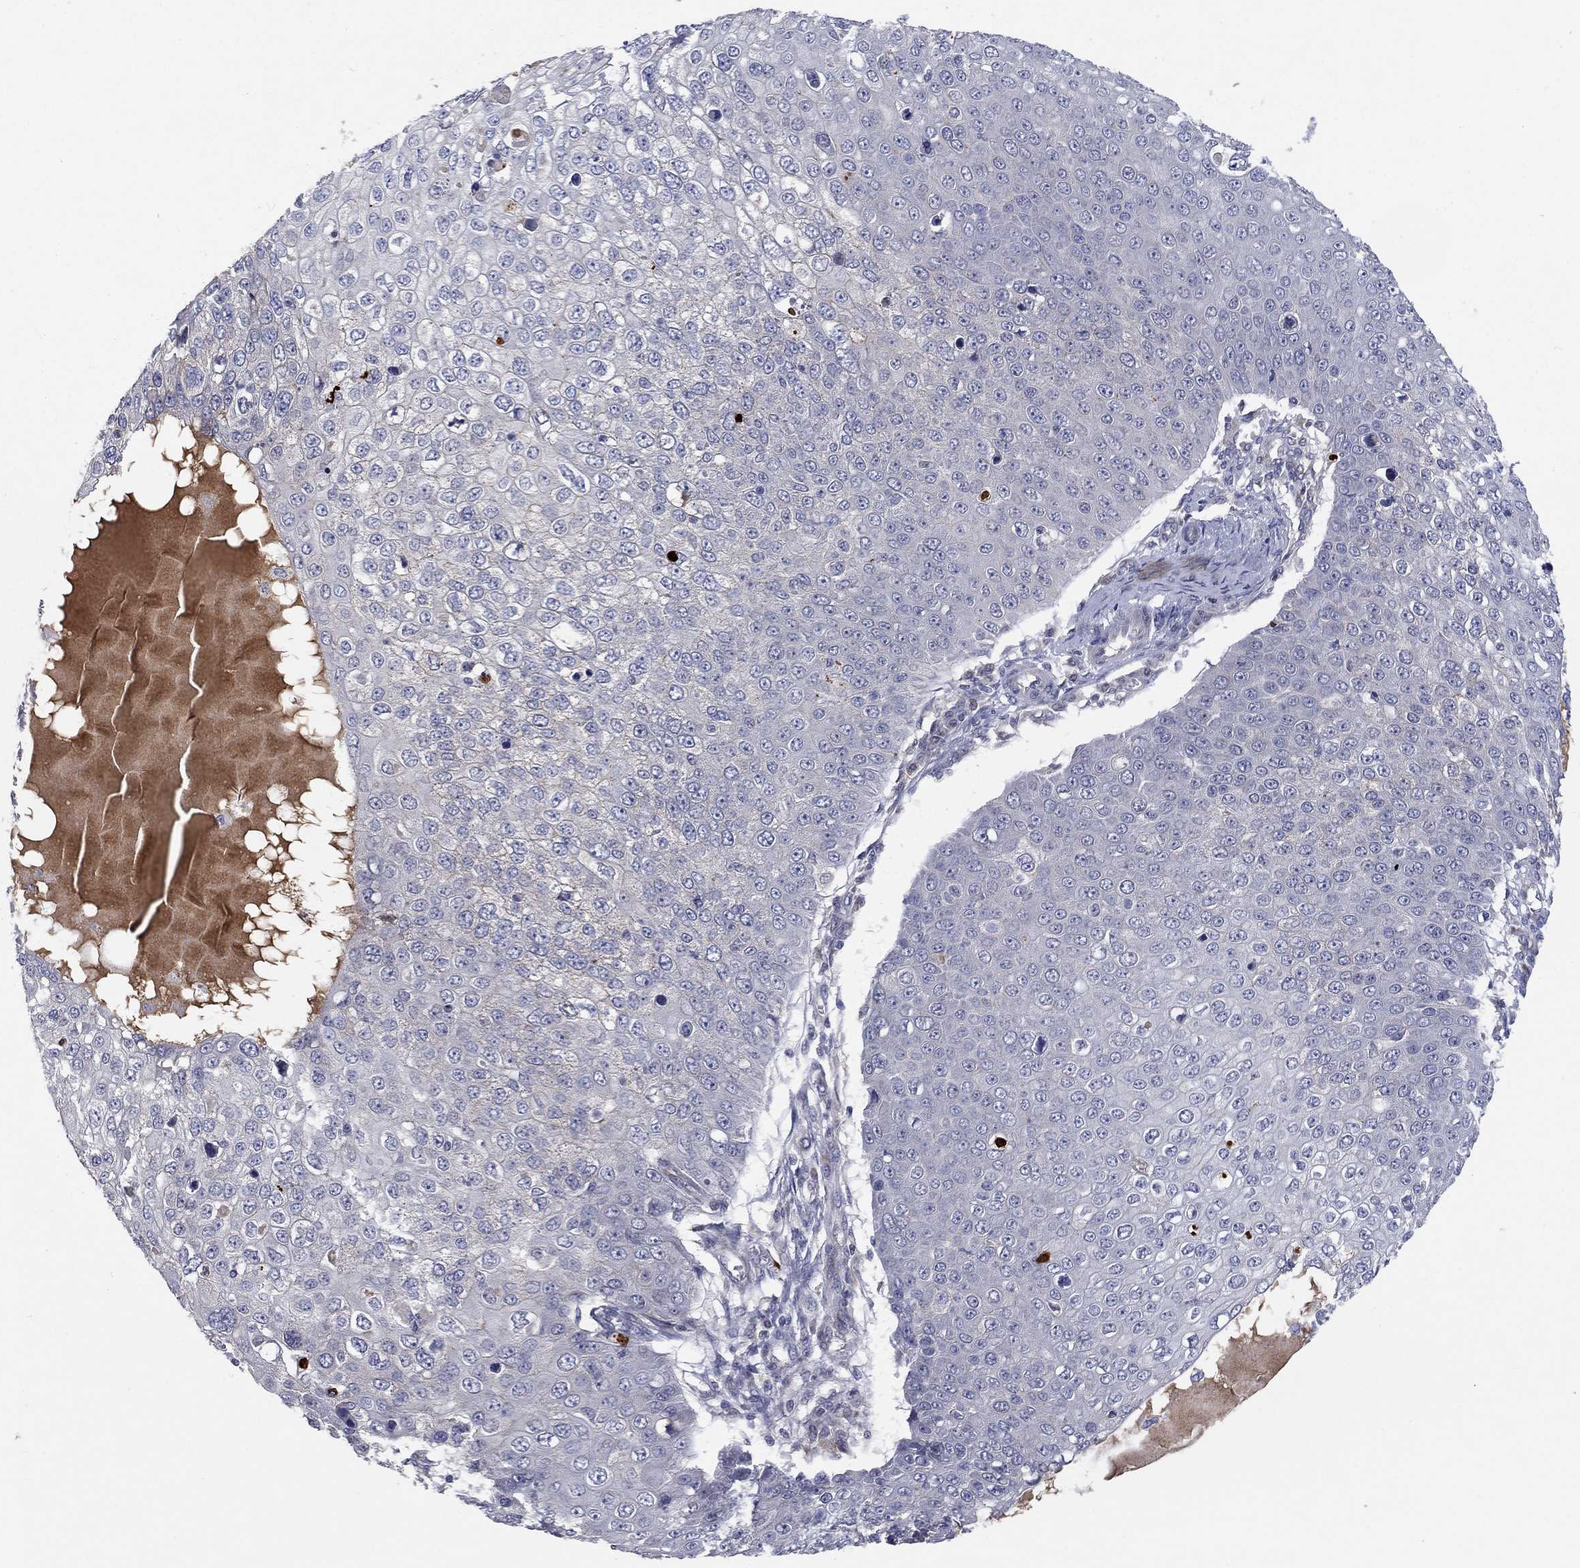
{"staining": {"intensity": "negative", "quantity": "none", "location": "none"}, "tissue": "skin cancer", "cell_type": "Tumor cells", "image_type": "cancer", "snomed": [{"axis": "morphology", "description": "Squamous cell carcinoma, NOS"}, {"axis": "topography", "description": "Skin"}], "caption": "Immunohistochemistry micrograph of neoplastic tissue: human squamous cell carcinoma (skin) stained with DAB (3,3'-diaminobenzidine) demonstrates no significant protein positivity in tumor cells.", "gene": "CETN3", "patient": {"sex": "male", "age": 71}}